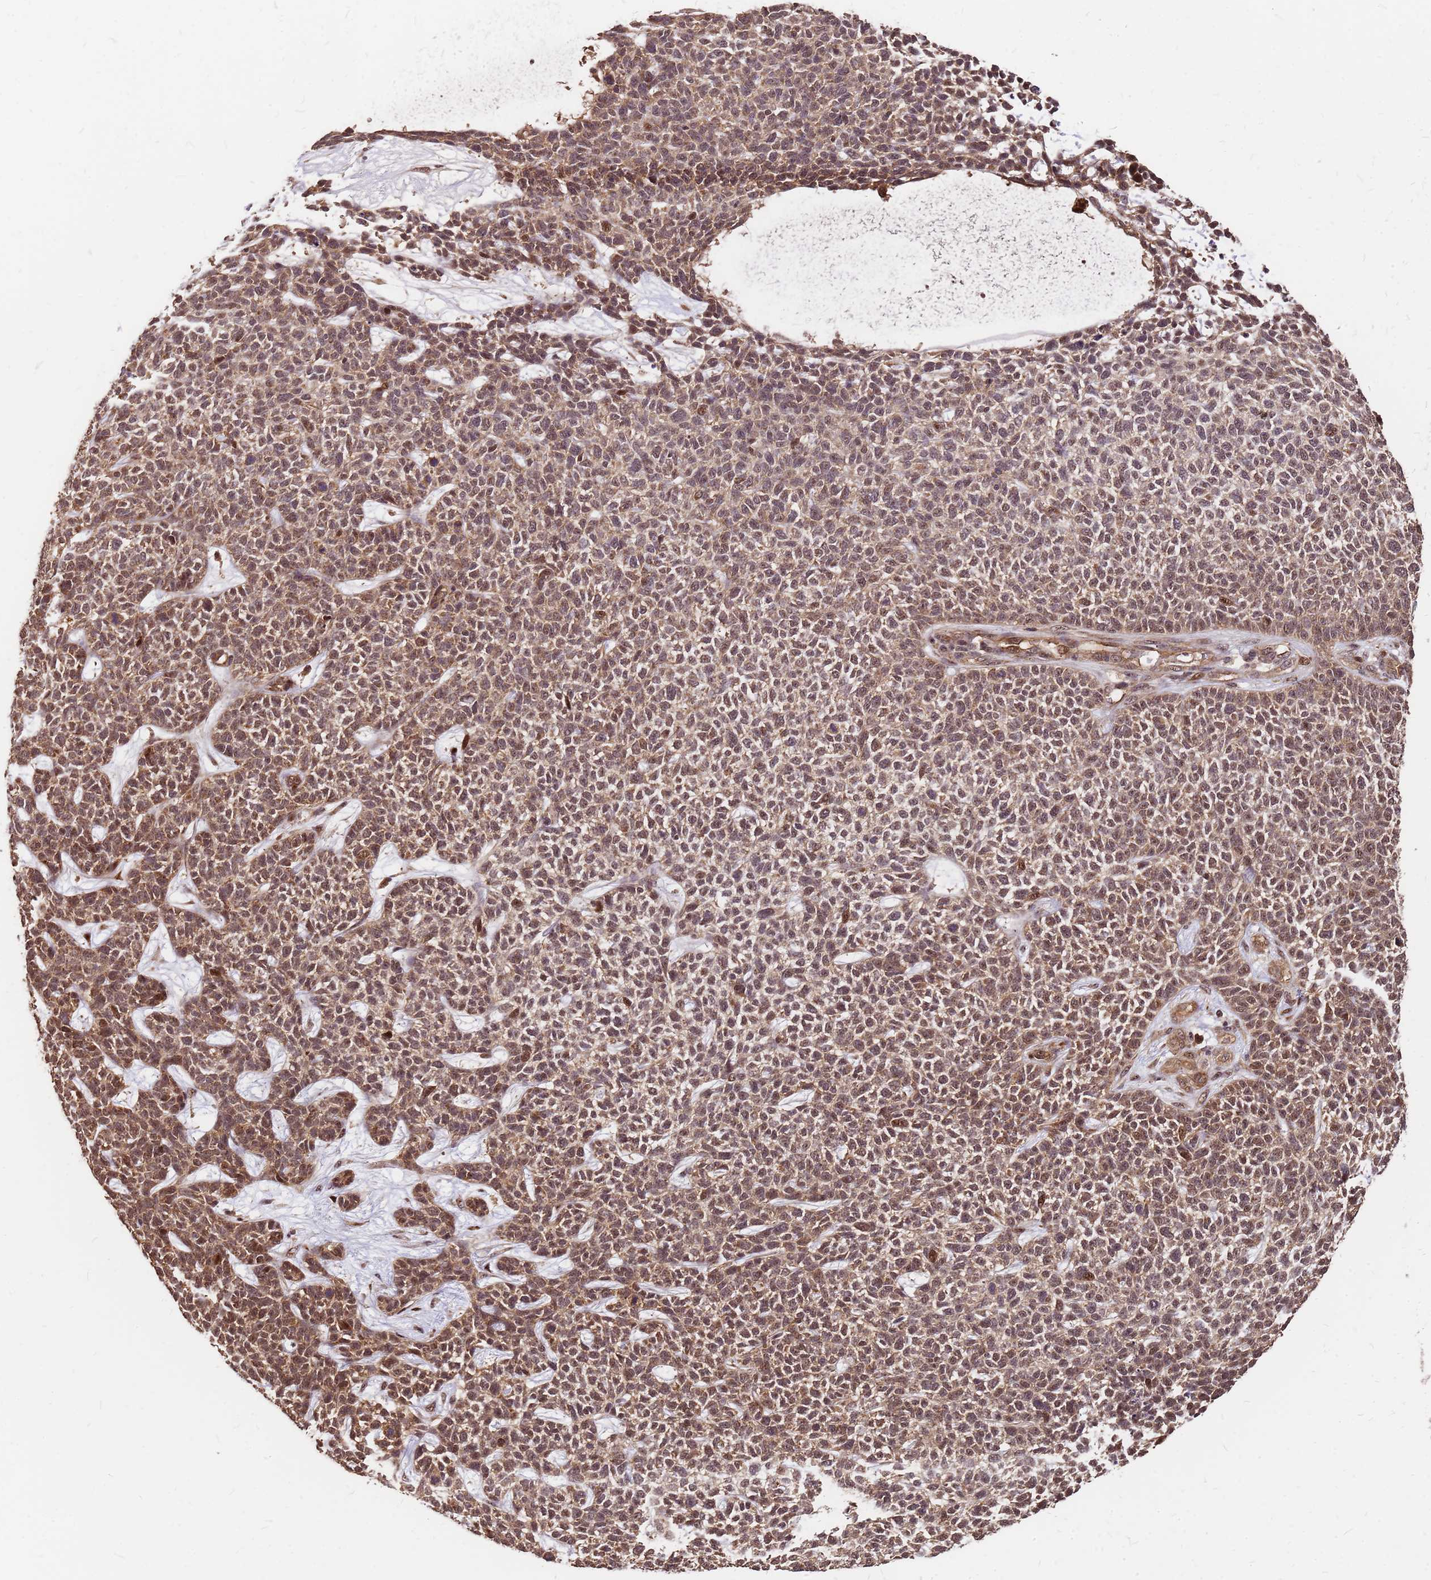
{"staining": {"intensity": "moderate", "quantity": ">75%", "location": "cytoplasmic/membranous,nuclear"}, "tissue": "skin cancer", "cell_type": "Tumor cells", "image_type": "cancer", "snomed": [{"axis": "morphology", "description": "Basal cell carcinoma"}, {"axis": "topography", "description": "Skin"}], "caption": "An IHC image of neoplastic tissue is shown. Protein staining in brown labels moderate cytoplasmic/membranous and nuclear positivity in skin cancer (basal cell carcinoma) within tumor cells.", "gene": "GPATCH8", "patient": {"sex": "female", "age": 84}}